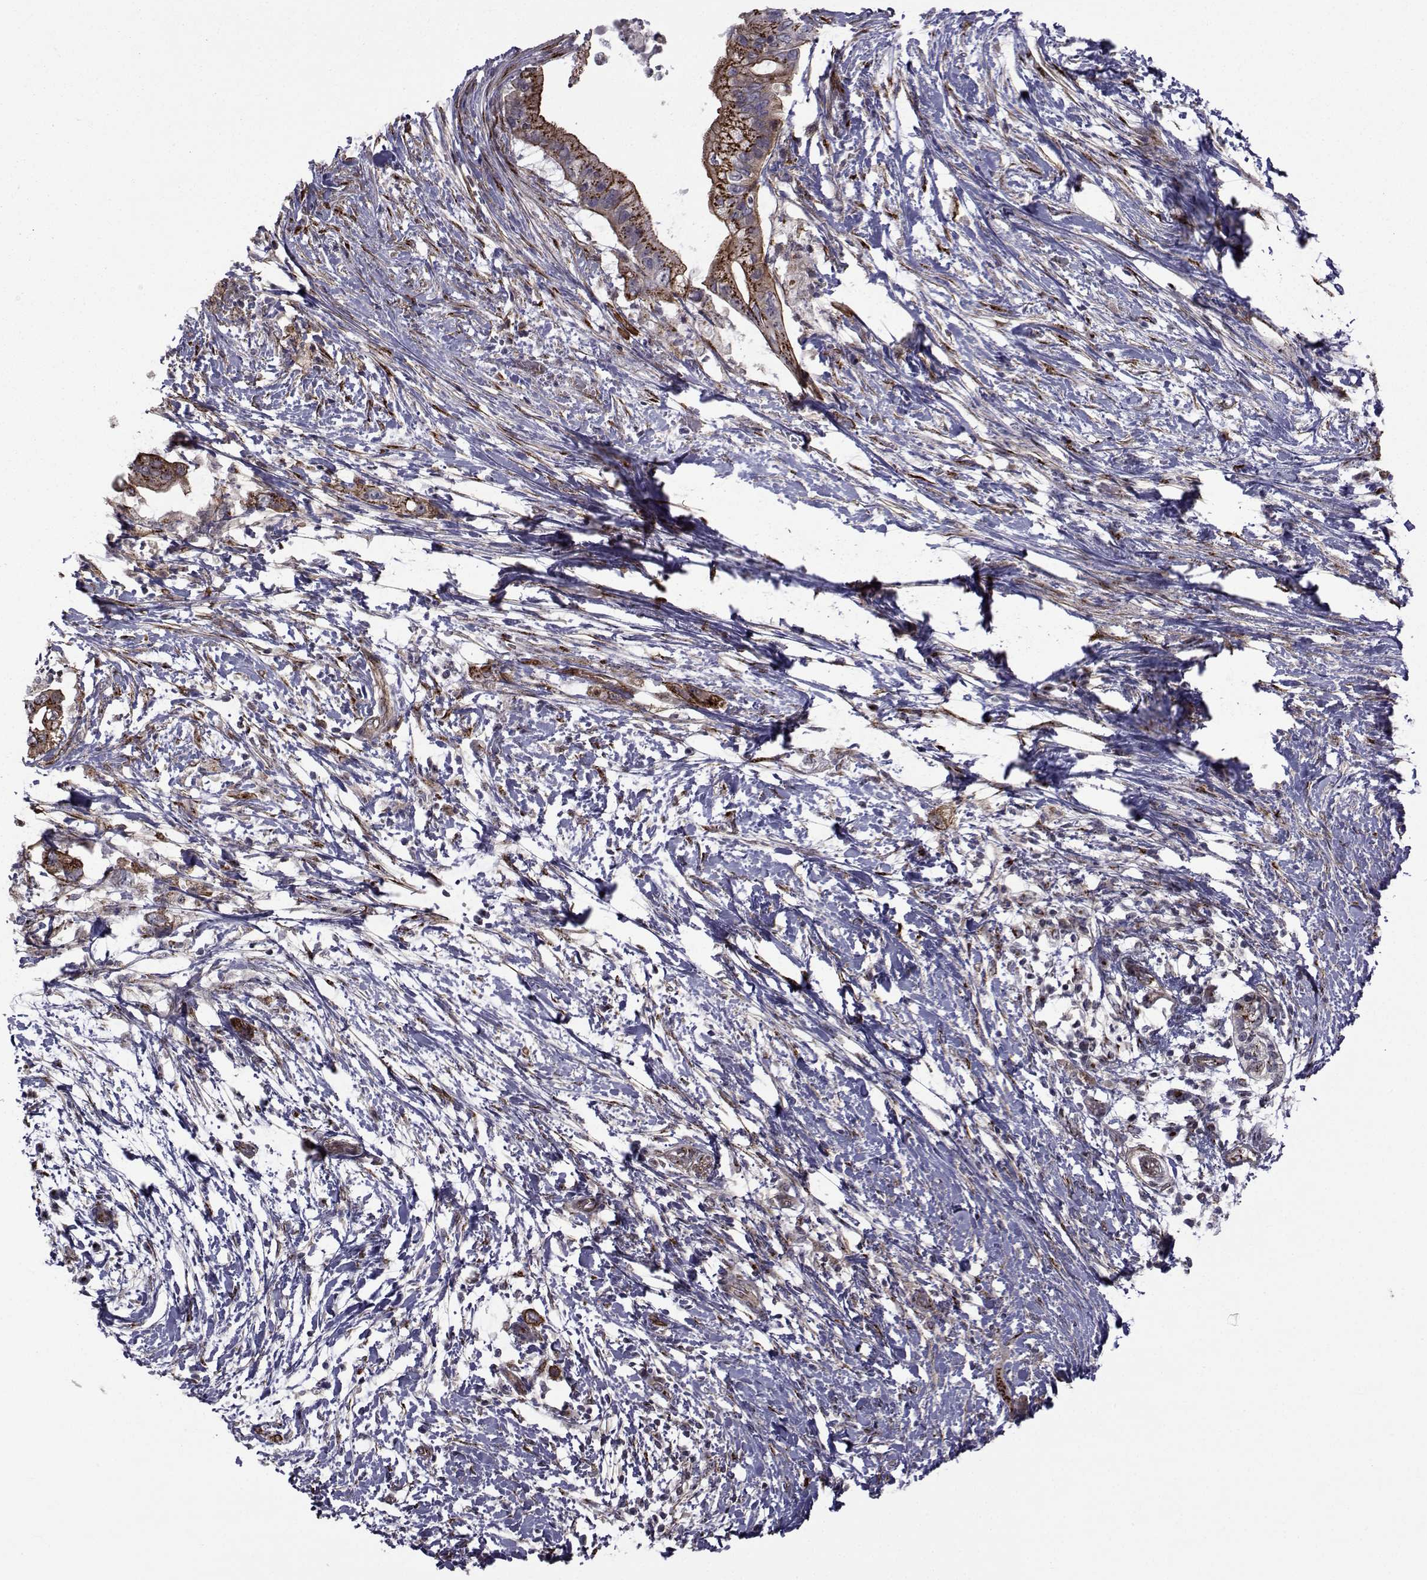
{"staining": {"intensity": "strong", "quantity": "25%-75%", "location": "cytoplasmic/membranous"}, "tissue": "pancreatic cancer", "cell_type": "Tumor cells", "image_type": "cancer", "snomed": [{"axis": "morphology", "description": "Adenocarcinoma, NOS"}, {"axis": "topography", "description": "Pancreas"}], "caption": "DAB immunohistochemical staining of pancreatic cancer (adenocarcinoma) demonstrates strong cytoplasmic/membranous protein expression in approximately 25%-75% of tumor cells.", "gene": "ATP6V1C2", "patient": {"sex": "female", "age": 72}}